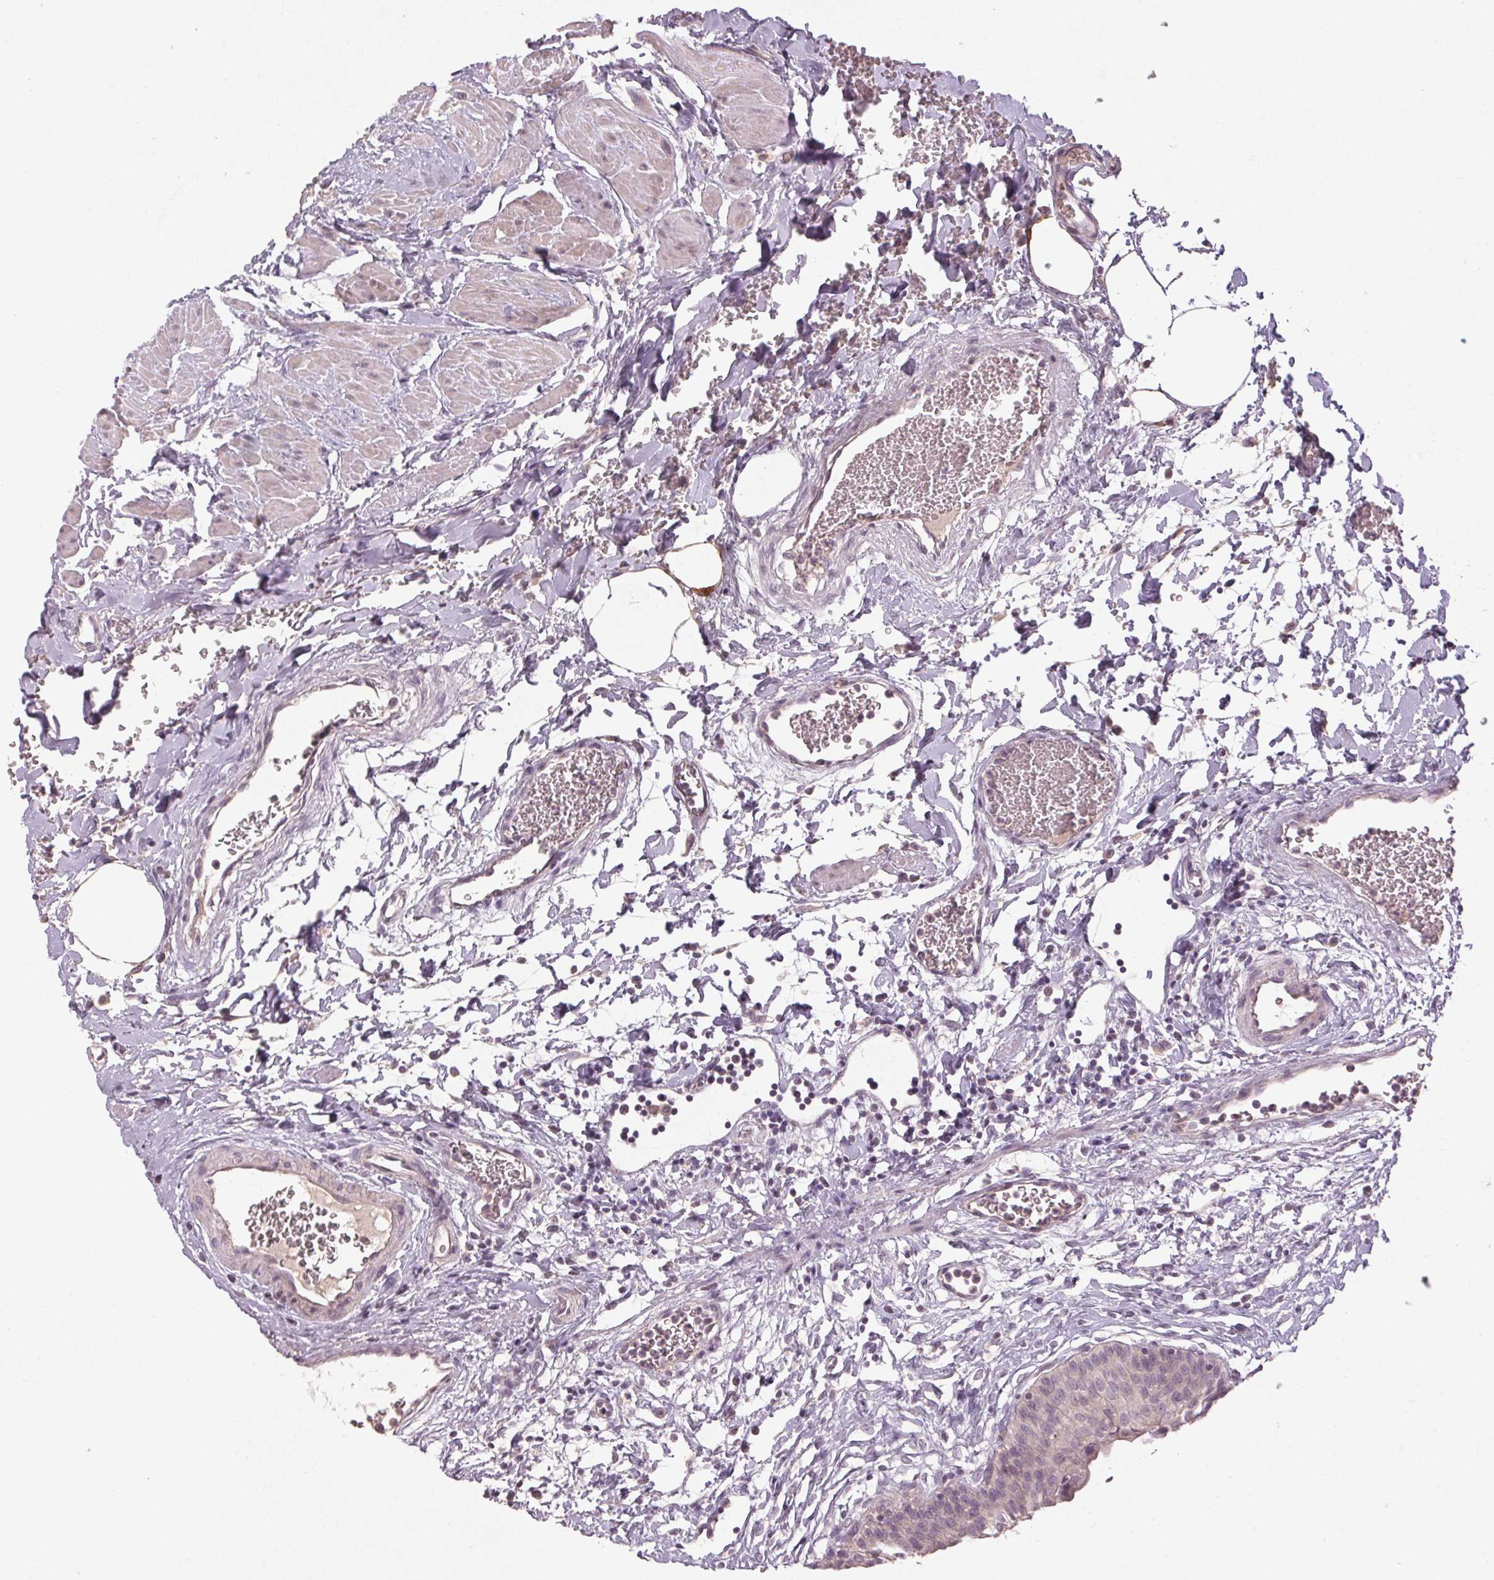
{"staining": {"intensity": "weak", "quantity": "25%-75%", "location": "cytoplasmic/membranous"}, "tissue": "urinary bladder", "cell_type": "Urothelial cells", "image_type": "normal", "snomed": [{"axis": "morphology", "description": "Normal tissue, NOS"}, {"axis": "topography", "description": "Urinary bladder"}], "caption": "Immunohistochemistry of benign human urinary bladder reveals low levels of weak cytoplasmic/membranous positivity in approximately 25%-75% of urothelial cells. The protein is shown in brown color, while the nuclei are stained blue.", "gene": "ENSG00000255641", "patient": {"sex": "male", "age": 55}}